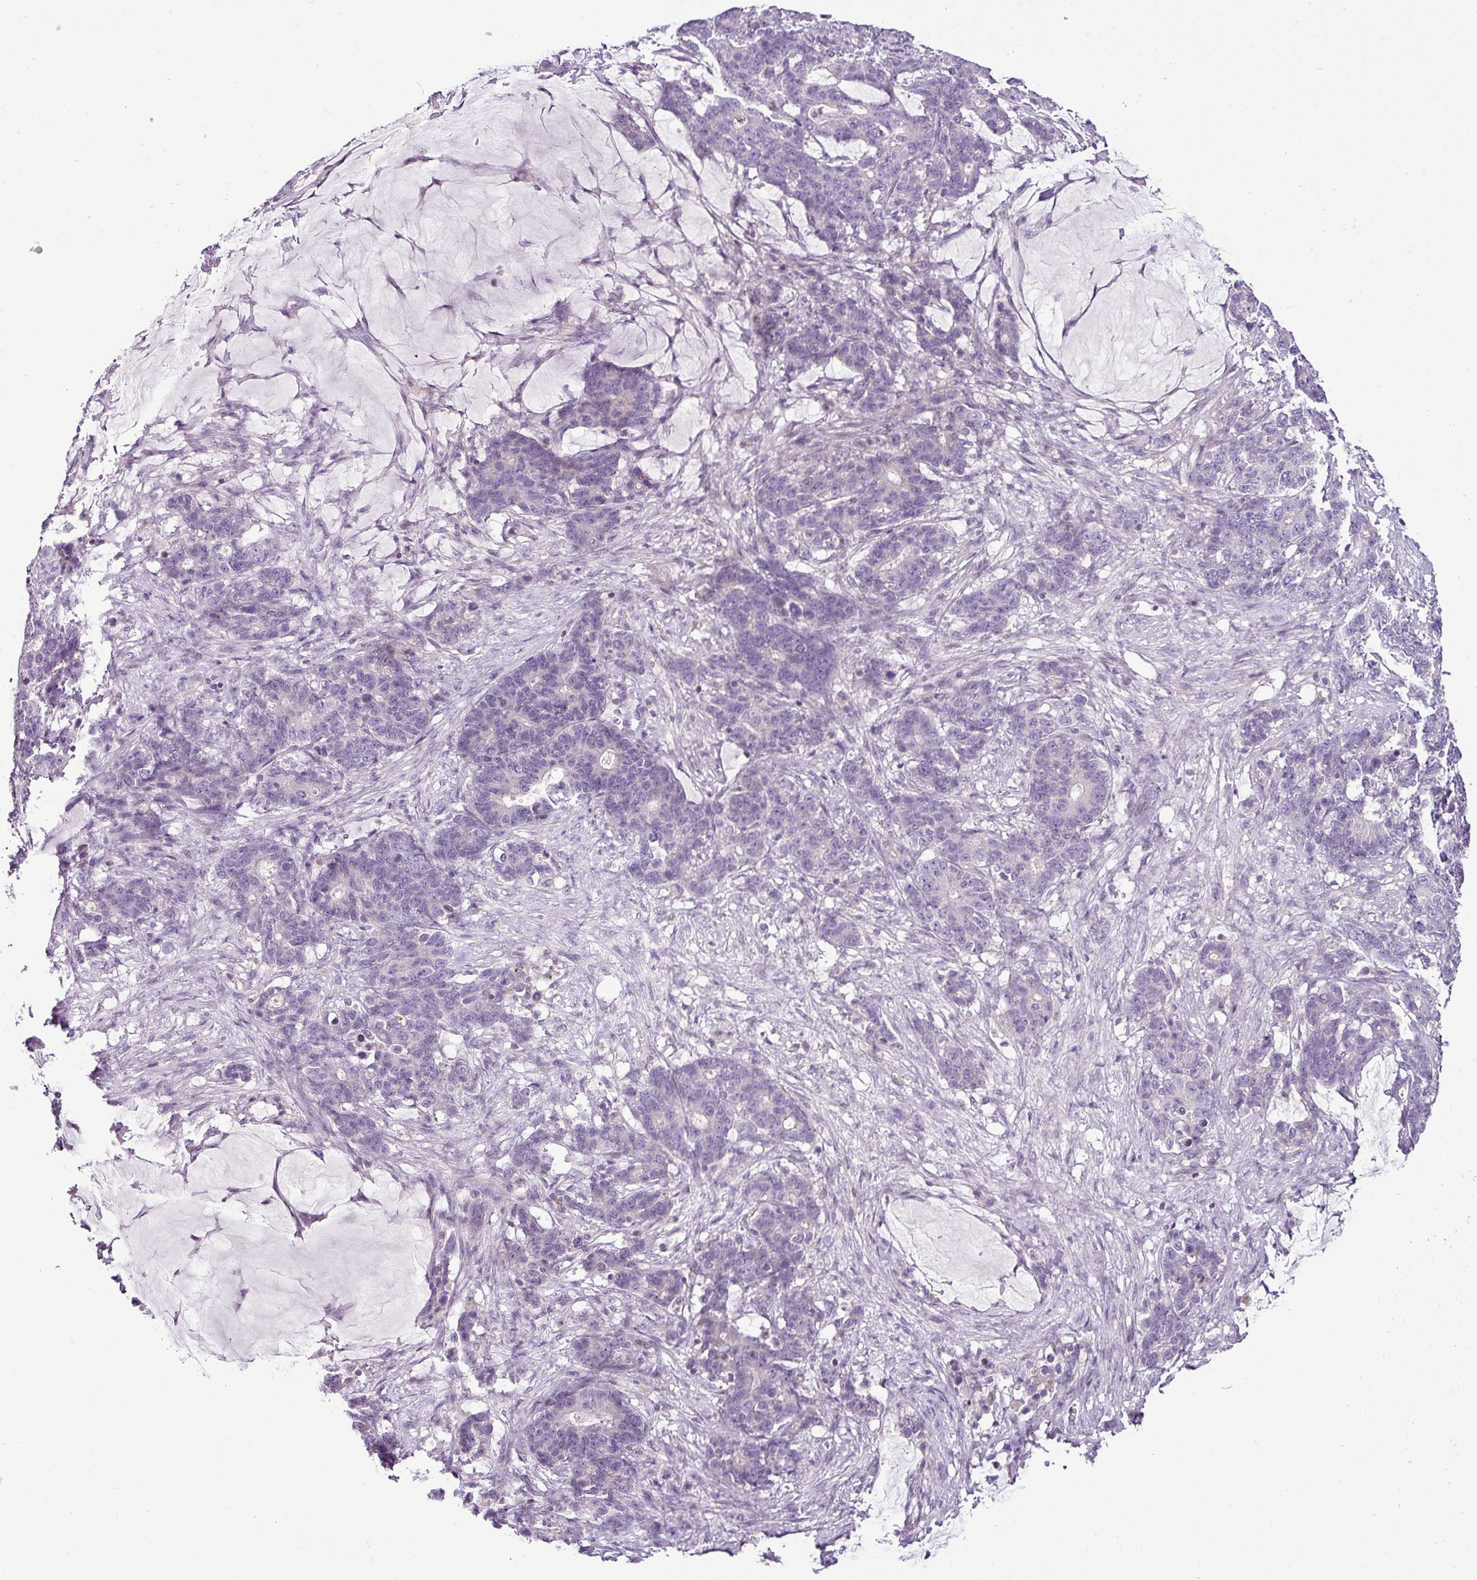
{"staining": {"intensity": "negative", "quantity": "none", "location": "none"}, "tissue": "stomach cancer", "cell_type": "Tumor cells", "image_type": "cancer", "snomed": [{"axis": "morphology", "description": "Normal tissue, NOS"}, {"axis": "morphology", "description": "Adenocarcinoma, NOS"}, {"axis": "topography", "description": "Stomach"}], "caption": "IHC of stomach cancer (adenocarcinoma) reveals no staining in tumor cells. (IHC, brightfield microscopy, high magnification).", "gene": "TEX30", "patient": {"sex": "female", "age": 64}}